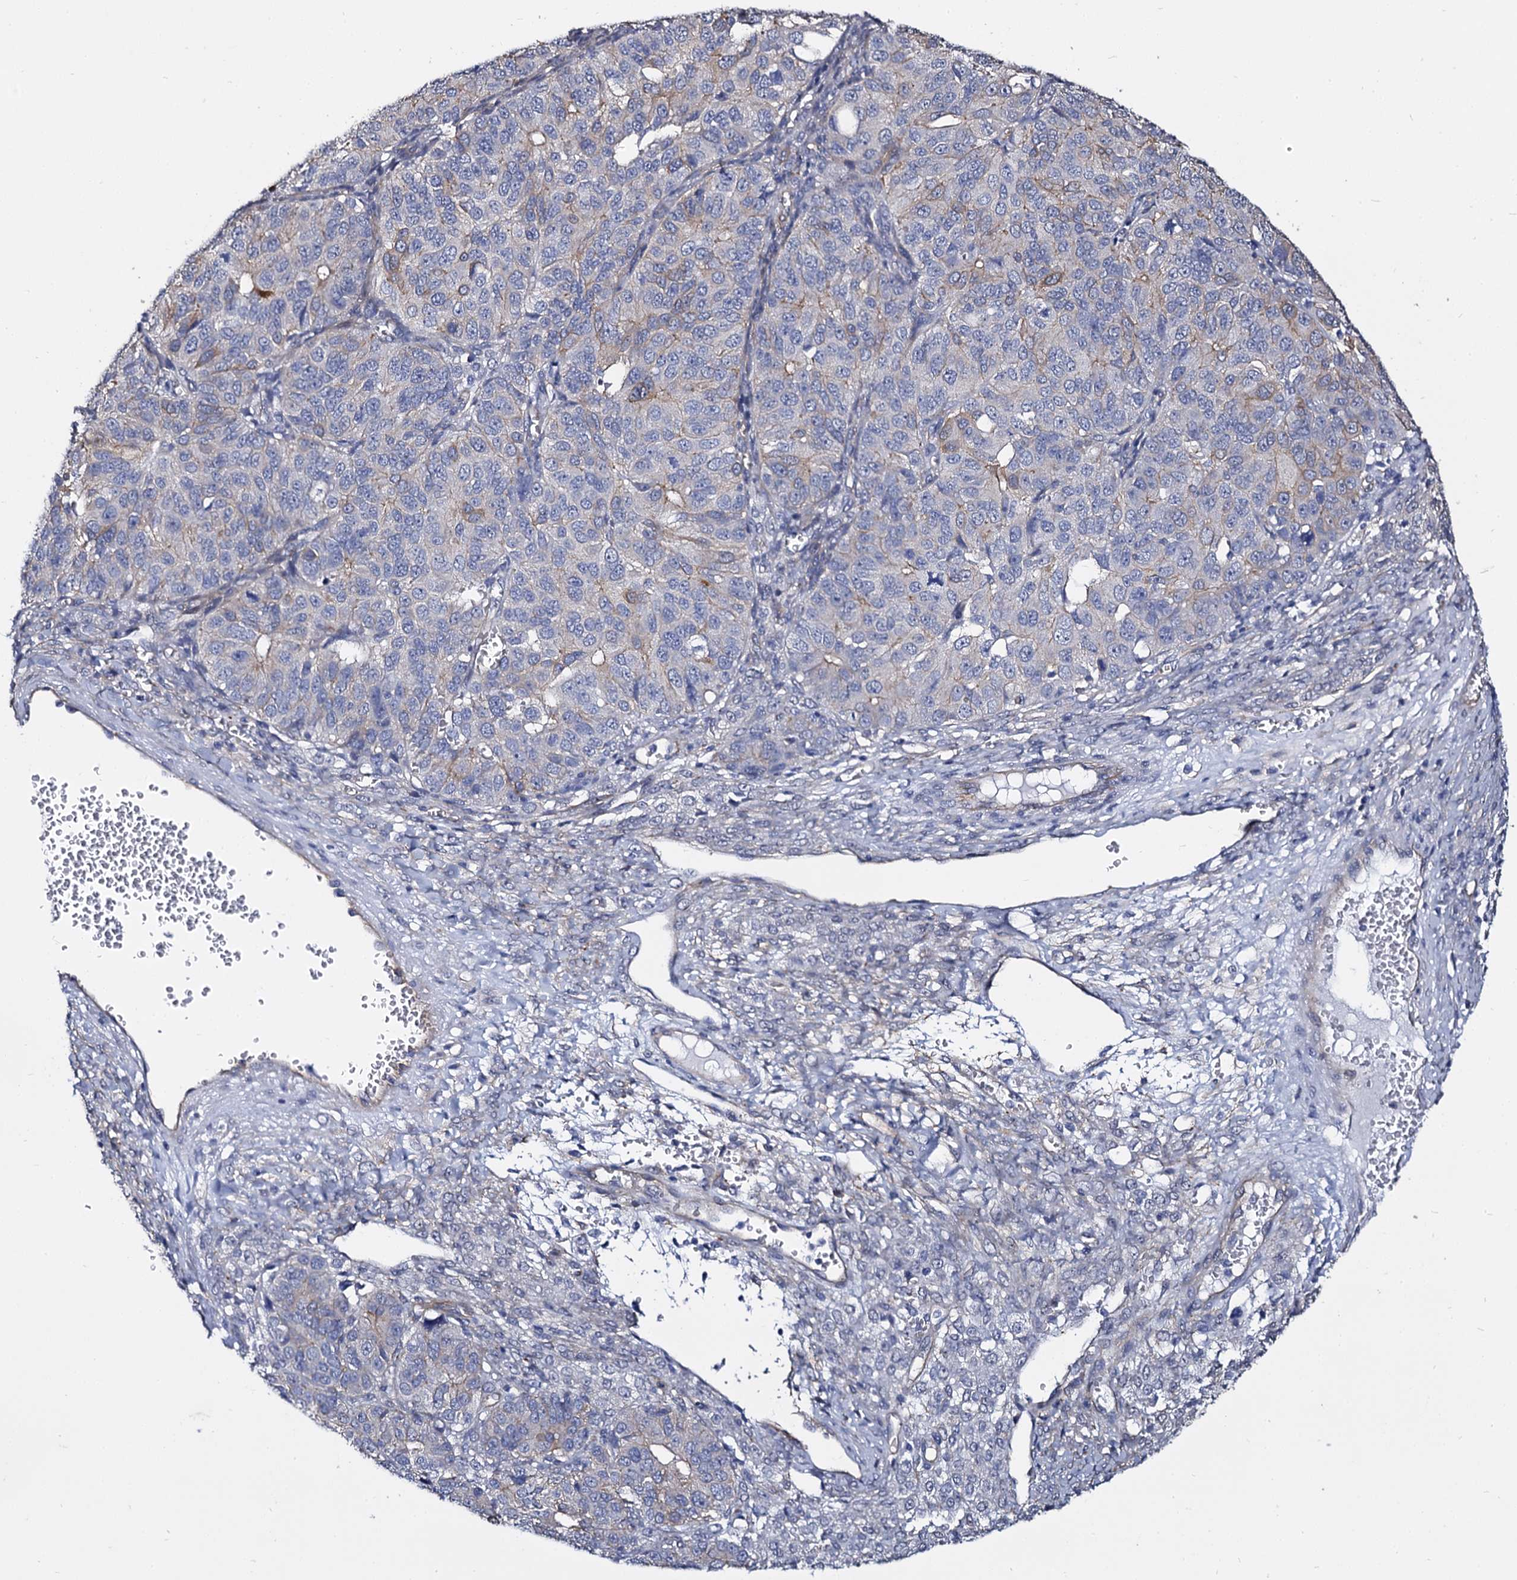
{"staining": {"intensity": "moderate", "quantity": "<25%", "location": "cytoplasmic/membranous"}, "tissue": "ovarian cancer", "cell_type": "Tumor cells", "image_type": "cancer", "snomed": [{"axis": "morphology", "description": "Carcinoma, endometroid"}, {"axis": "topography", "description": "Ovary"}], "caption": "DAB (3,3'-diaminobenzidine) immunohistochemical staining of human ovarian endometroid carcinoma demonstrates moderate cytoplasmic/membranous protein expression in about <25% of tumor cells.", "gene": "CBFB", "patient": {"sex": "female", "age": 51}}